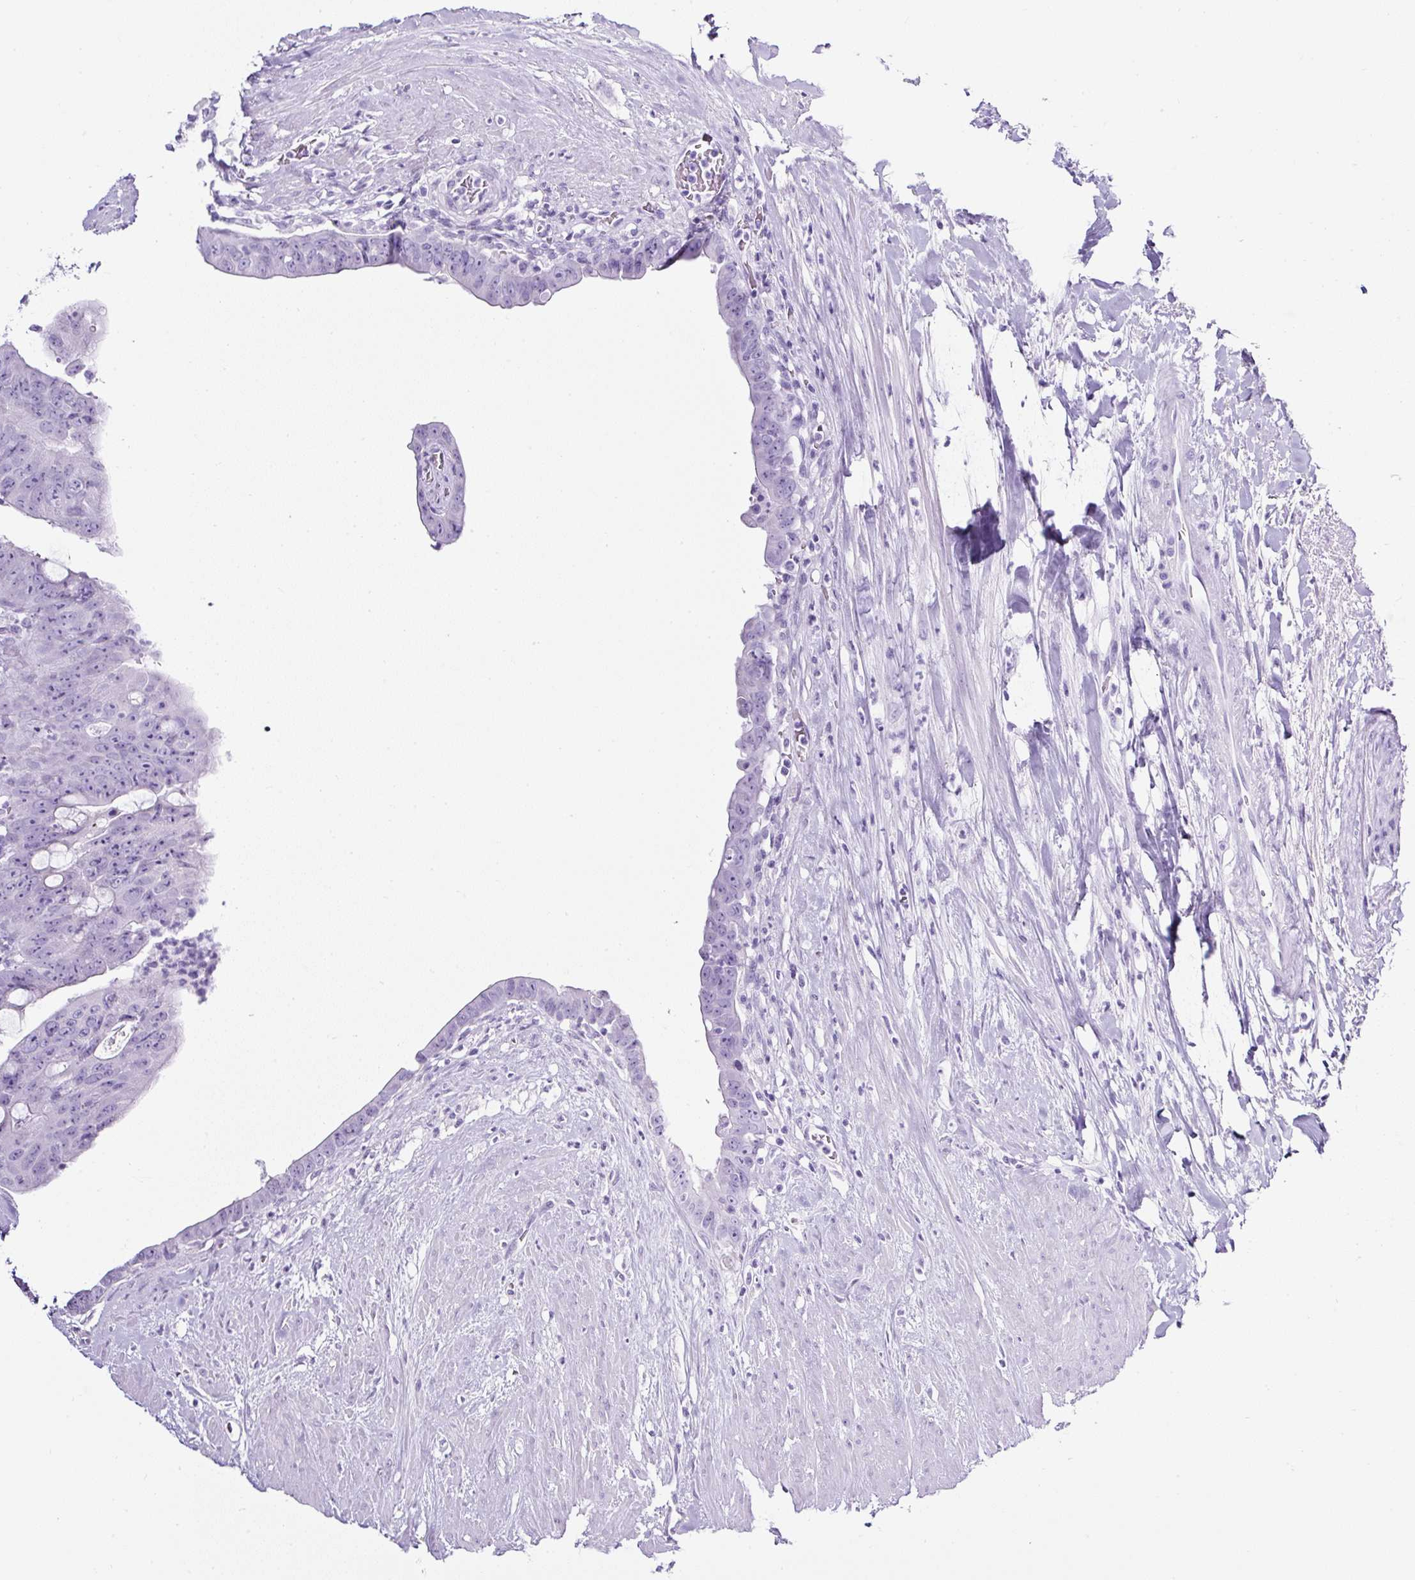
{"staining": {"intensity": "negative", "quantity": "none", "location": "none"}, "tissue": "colorectal cancer", "cell_type": "Tumor cells", "image_type": "cancer", "snomed": [{"axis": "morphology", "description": "Adenocarcinoma, NOS"}, {"axis": "topography", "description": "Rectum"}], "caption": "High magnification brightfield microscopy of colorectal cancer stained with DAB (brown) and counterstained with hematoxylin (blue): tumor cells show no significant positivity.", "gene": "TMEM200B", "patient": {"sex": "male", "age": 78}}